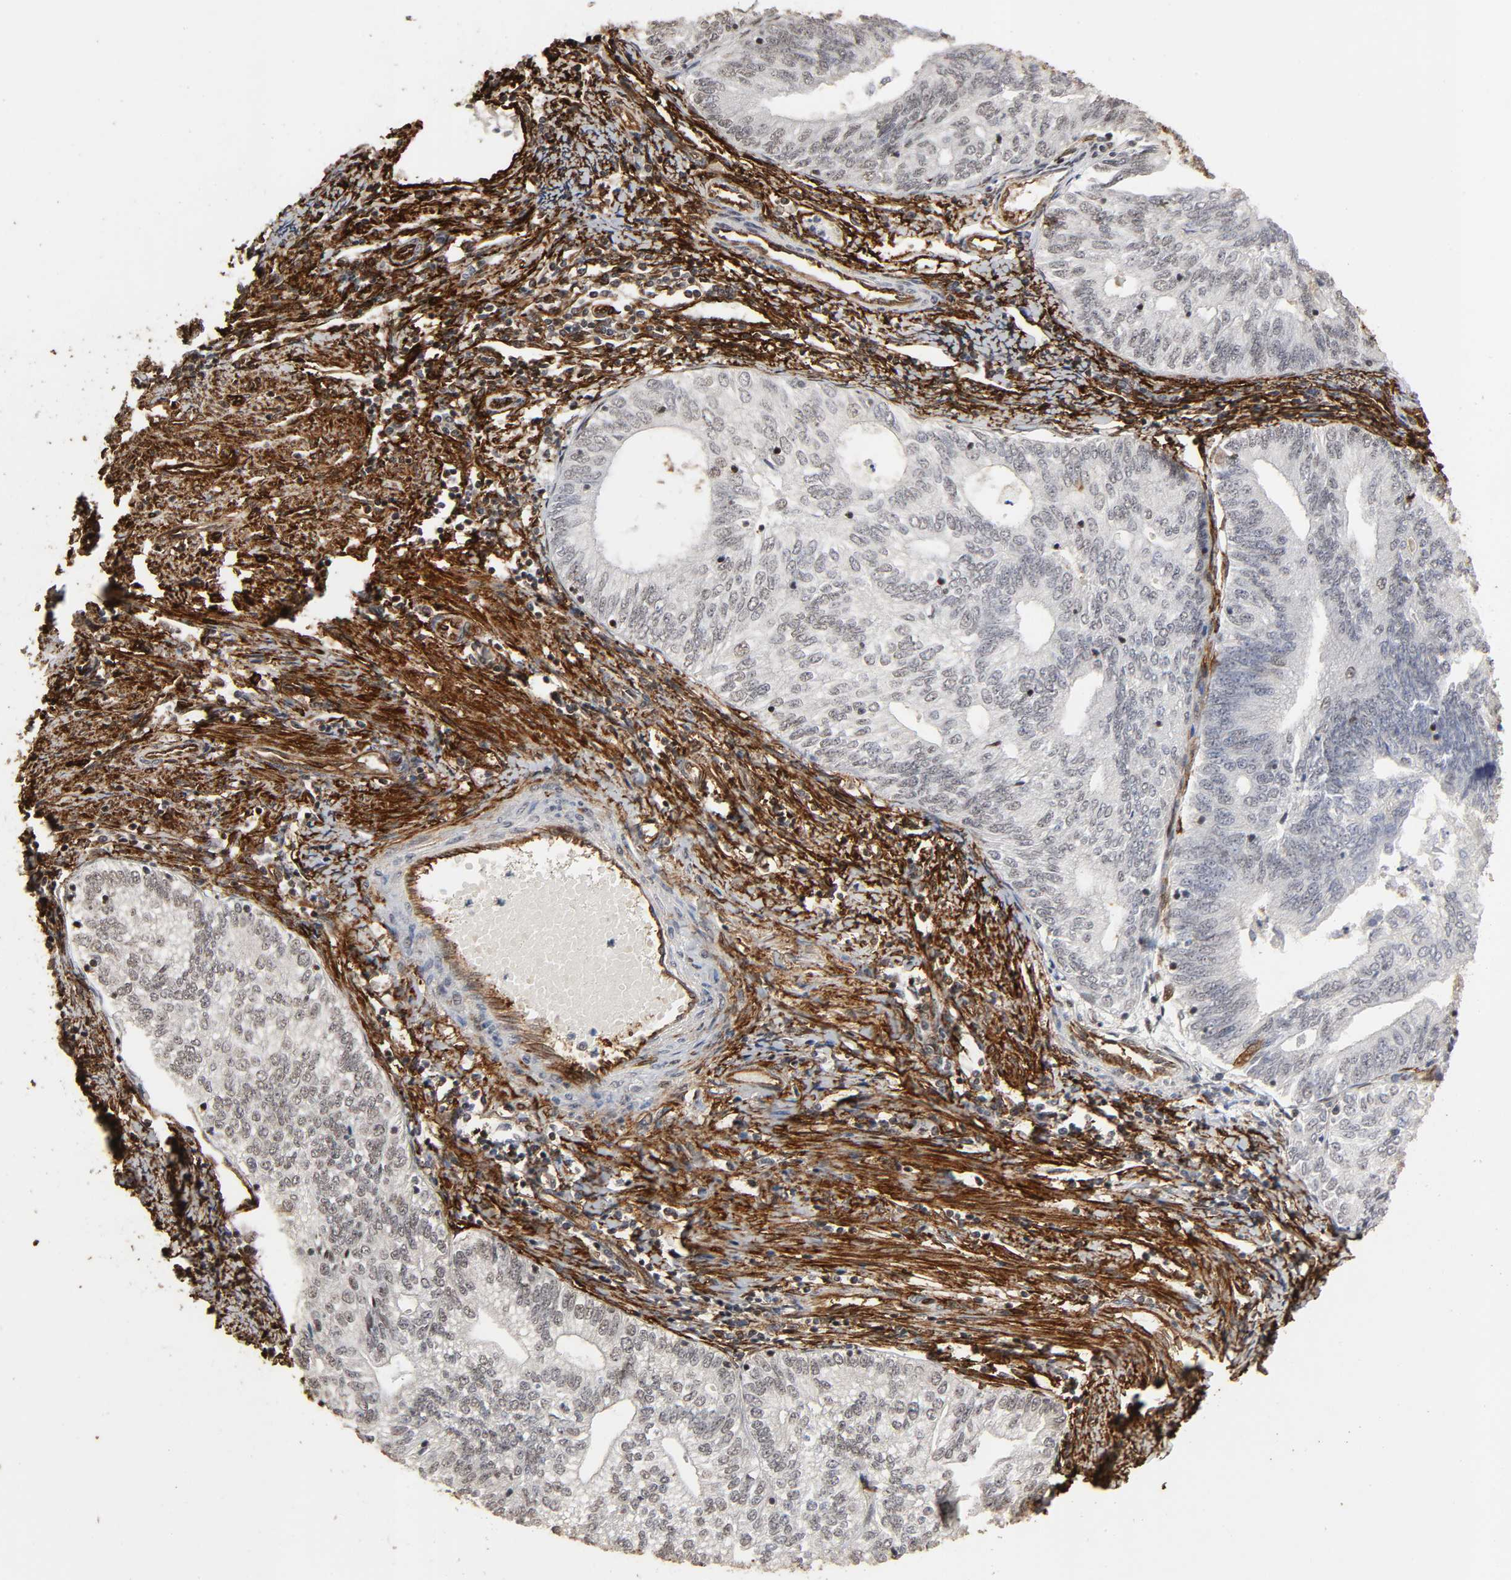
{"staining": {"intensity": "weak", "quantity": "25%-75%", "location": "nuclear"}, "tissue": "endometrial cancer", "cell_type": "Tumor cells", "image_type": "cancer", "snomed": [{"axis": "morphology", "description": "Adenocarcinoma, NOS"}, {"axis": "topography", "description": "Endometrium"}], "caption": "Adenocarcinoma (endometrial) tissue reveals weak nuclear expression in approximately 25%-75% of tumor cells, visualized by immunohistochemistry. Using DAB (3,3'-diaminobenzidine) (brown) and hematoxylin (blue) stains, captured at high magnification using brightfield microscopy.", "gene": "AHNAK2", "patient": {"sex": "female", "age": 69}}